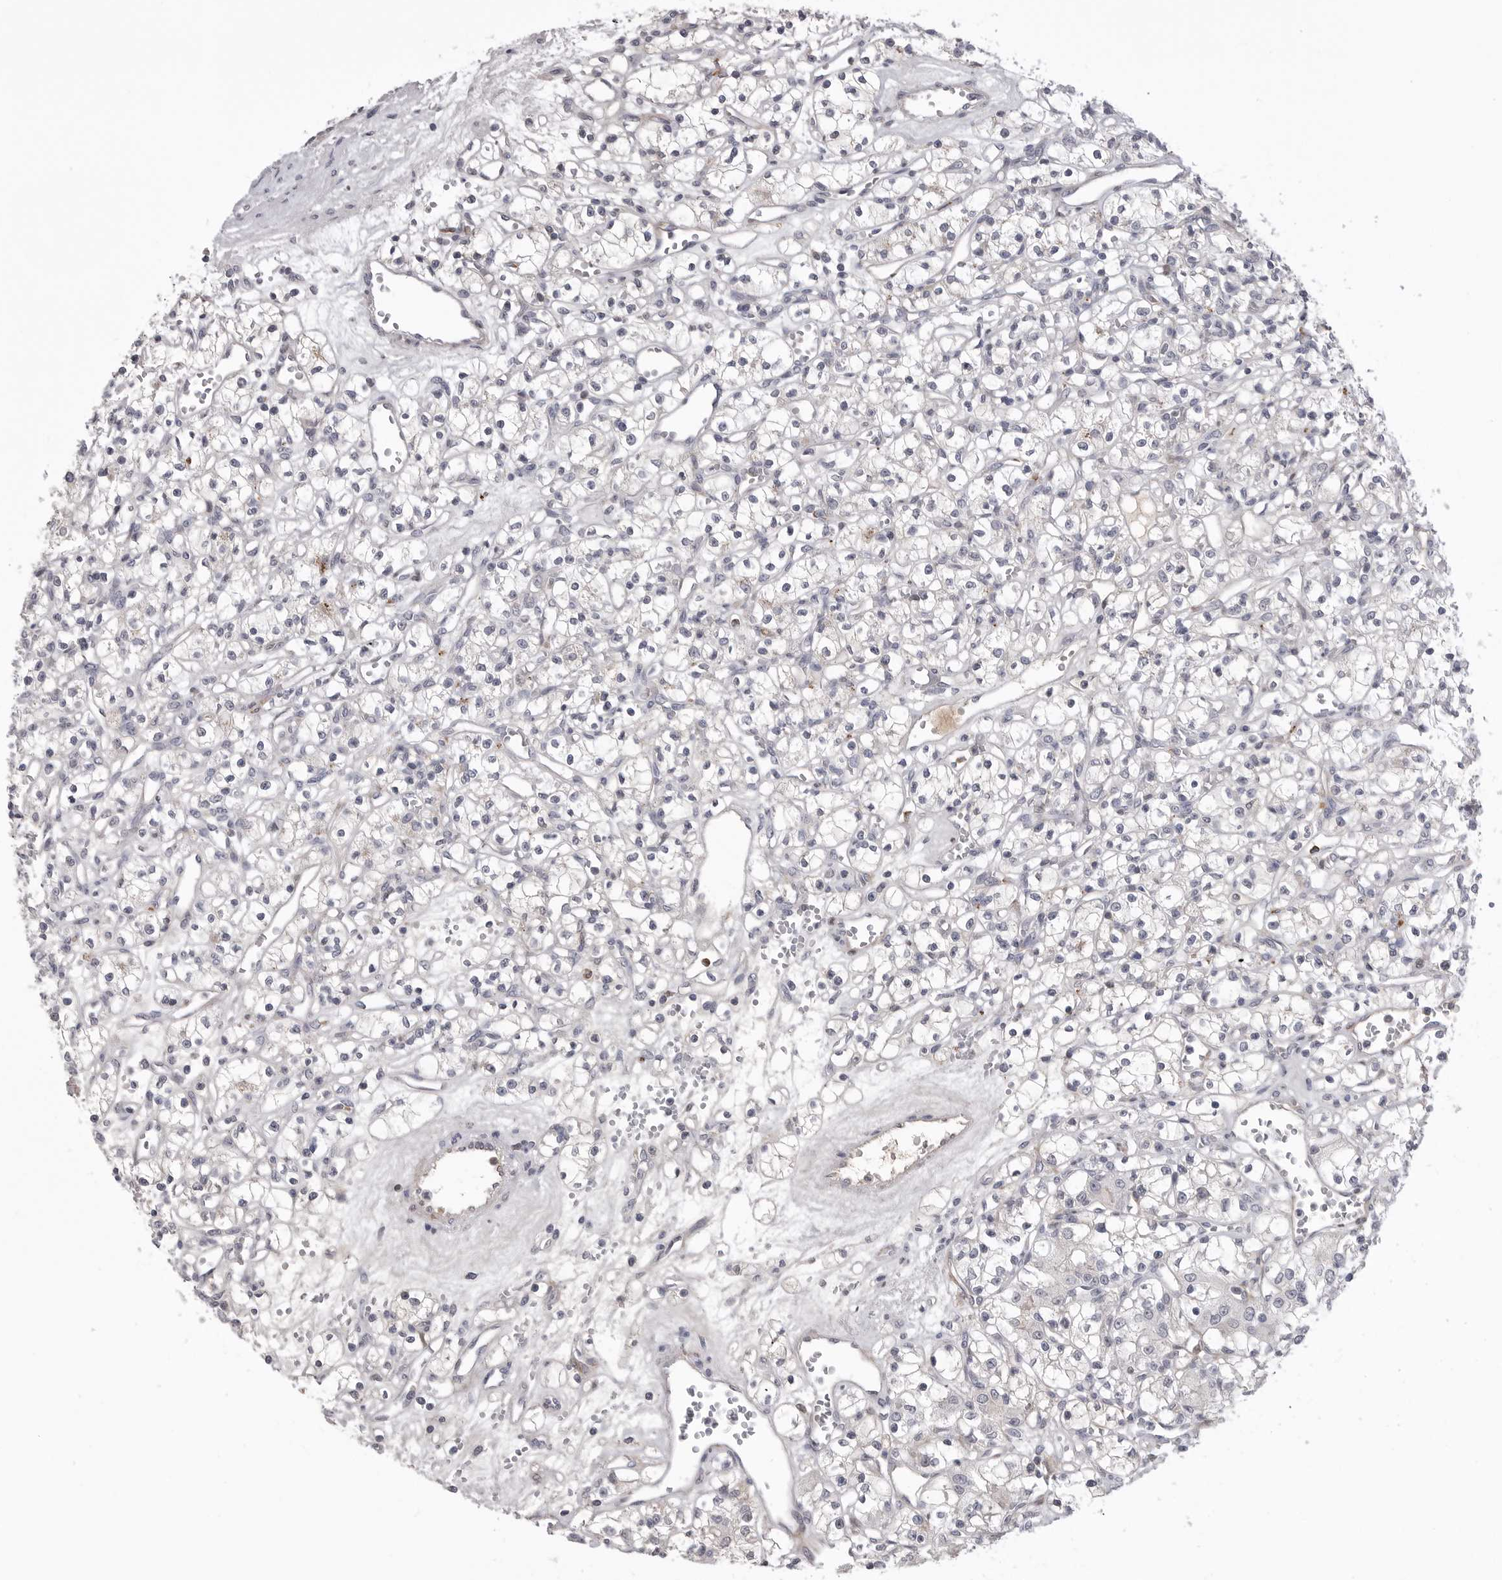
{"staining": {"intensity": "negative", "quantity": "none", "location": "none"}, "tissue": "renal cancer", "cell_type": "Tumor cells", "image_type": "cancer", "snomed": [{"axis": "morphology", "description": "Adenocarcinoma, NOS"}, {"axis": "topography", "description": "Kidney"}], "caption": "Tumor cells are negative for brown protein staining in renal cancer.", "gene": "SERPING1", "patient": {"sex": "female", "age": 59}}